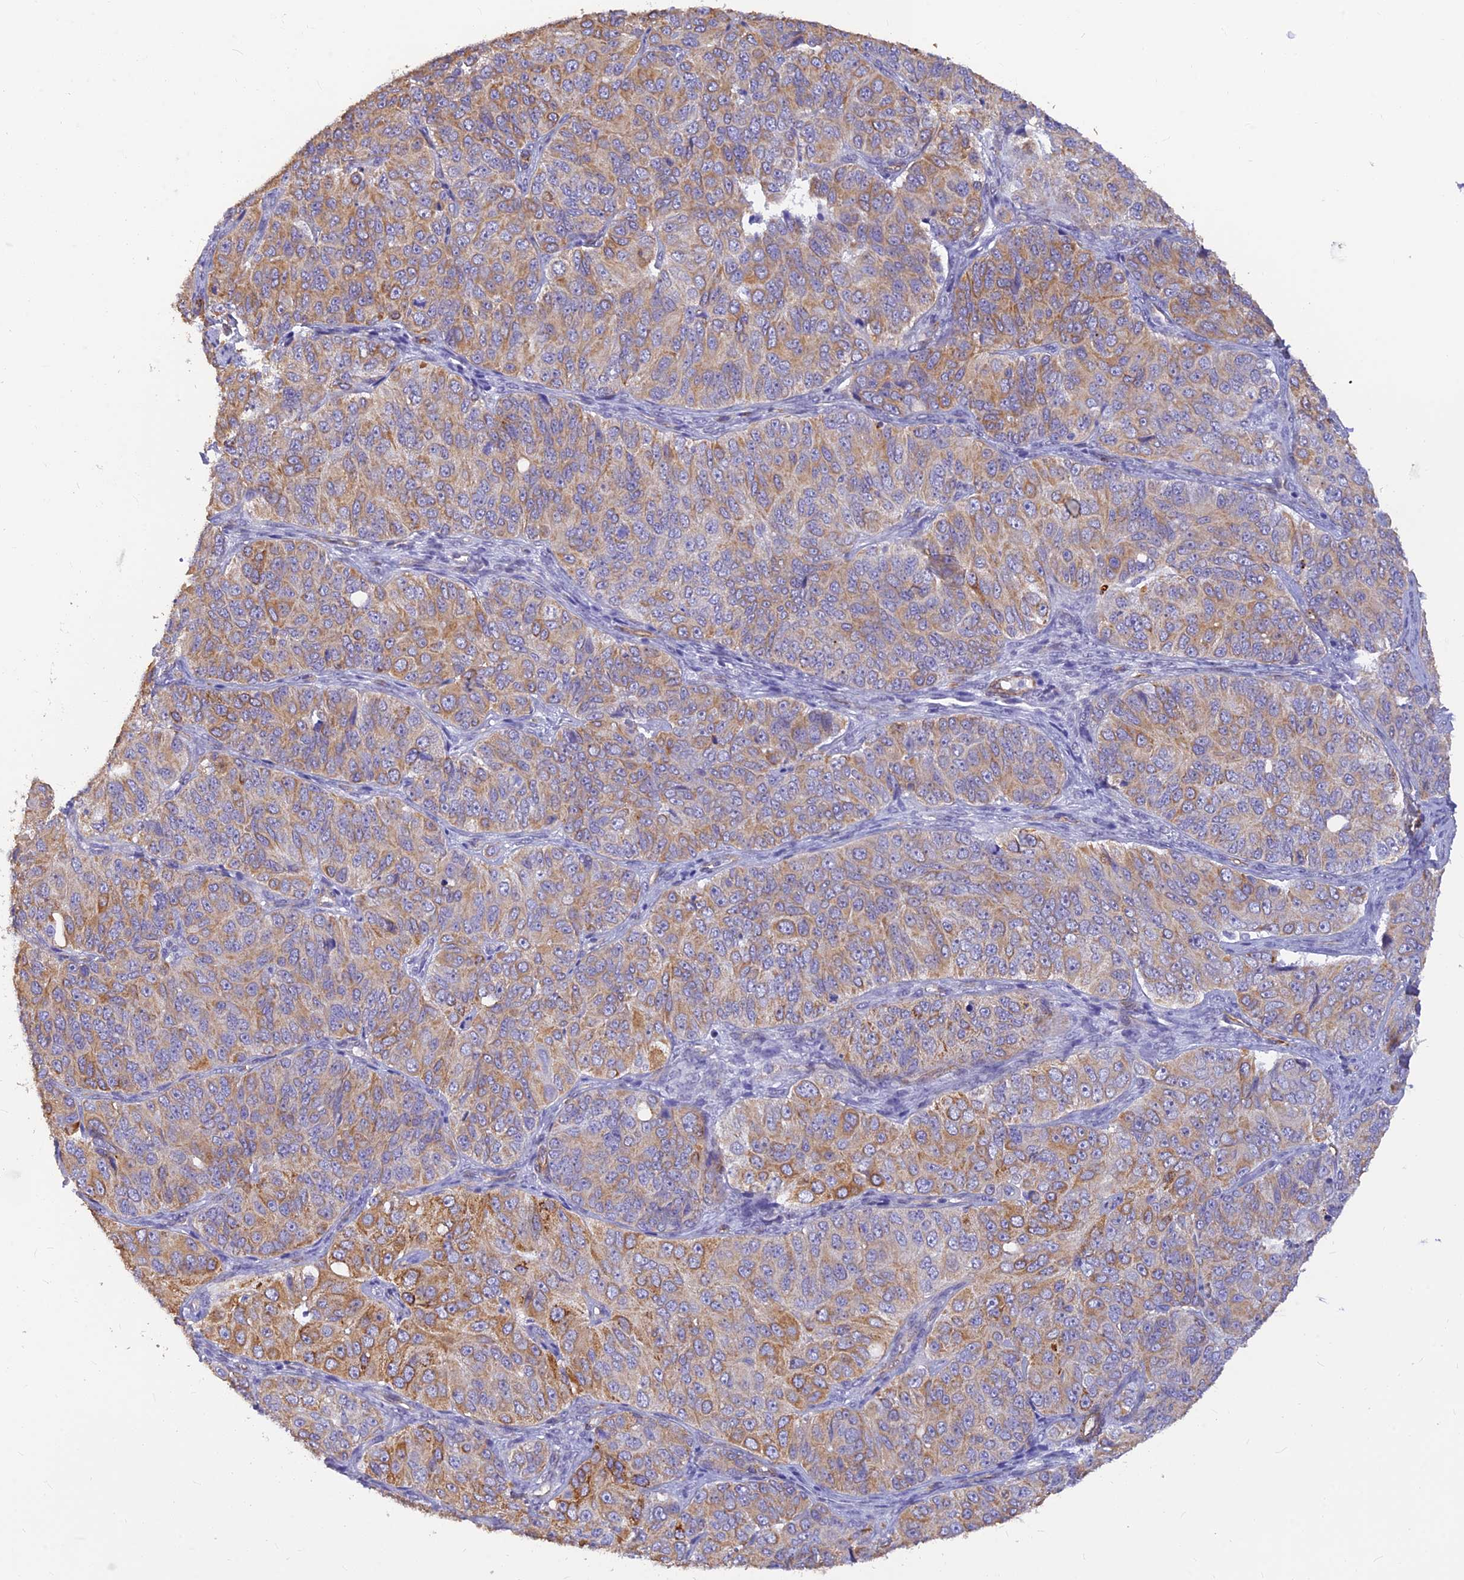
{"staining": {"intensity": "moderate", "quantity": ">75%", "location": "cytoplasmic/membranous"}, "tissue": "ovarian cancer", "cell_type": "Tumor cells", "image_type": "cancer", "snomed": [{"axis": "morphology", "description": "Carcinoma, endometroid"}, {"axis": "topography", "description": "Ovary"}], "caption": "A photomicrograph of human ovarian cancer stained for a protein exhibits moderate cytoplasmic/membranous brown staining in tumor cells. Ihc stains the protein in brown and the nuclei are stained blue.", "gene": "ALDH1L2", "patient": {"sex": "female", "age": 51}}